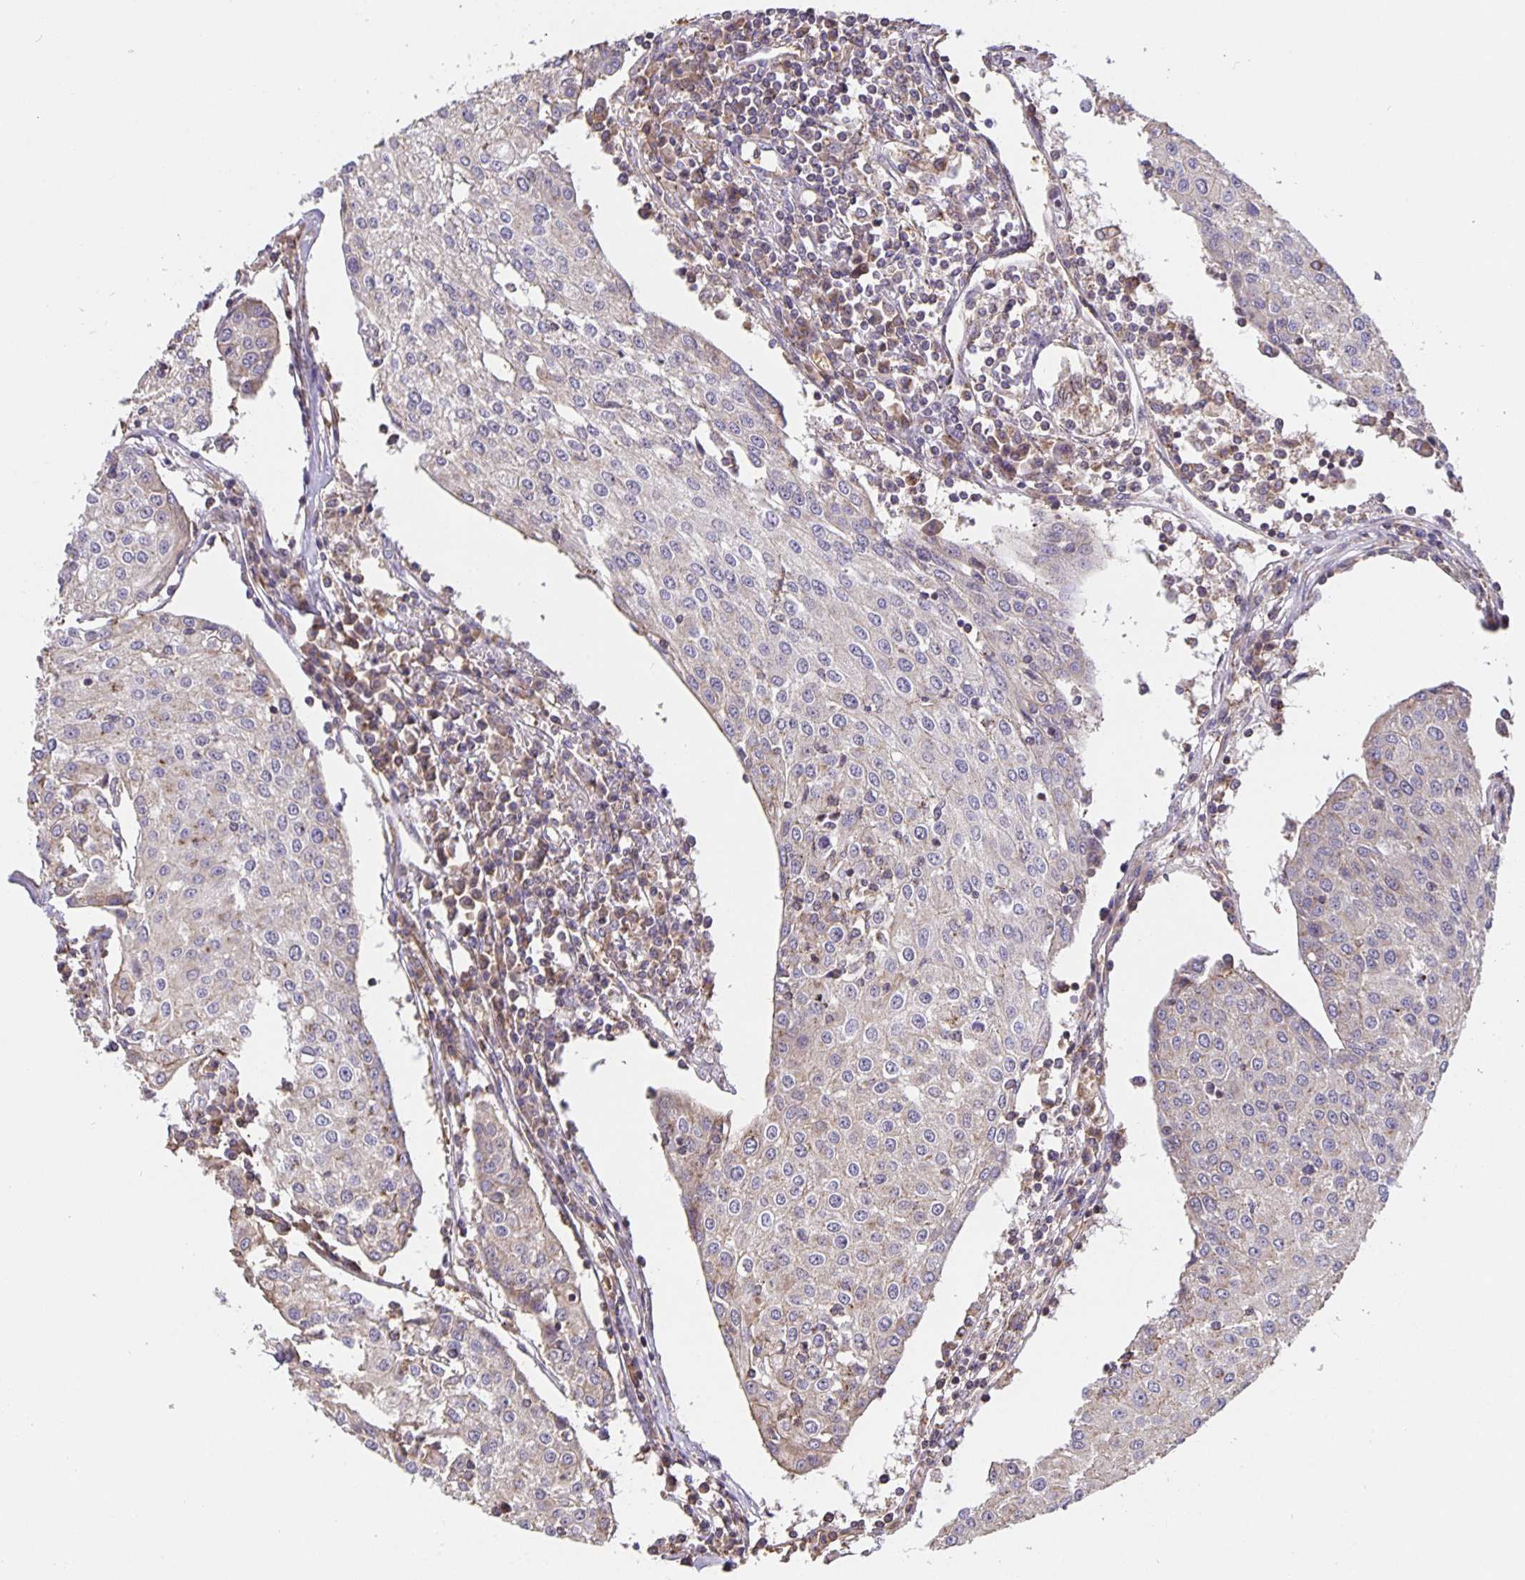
{"staining": {"intensity": "weak", "quantity": "<25%", "location": "cytoplasmic/membranous"}, "tissue": "urothelial cancer", "cell_type": "Tumor cells", "image_type": "cancer", "snomed": [{"axis": "morphology", "description": "Urothelial carcinoma, High grade"}, {"axis": "topography", "description": "Urinary bladder"}], "caption": "DAB (3,3'-diaminobenzidine) immunohistochemical staining of urothelial carcinoma (high-grade) displays no significant staining in tumor cells.", "gene": "TMEM71", "patient": {"sex": "female", "age": 85}}